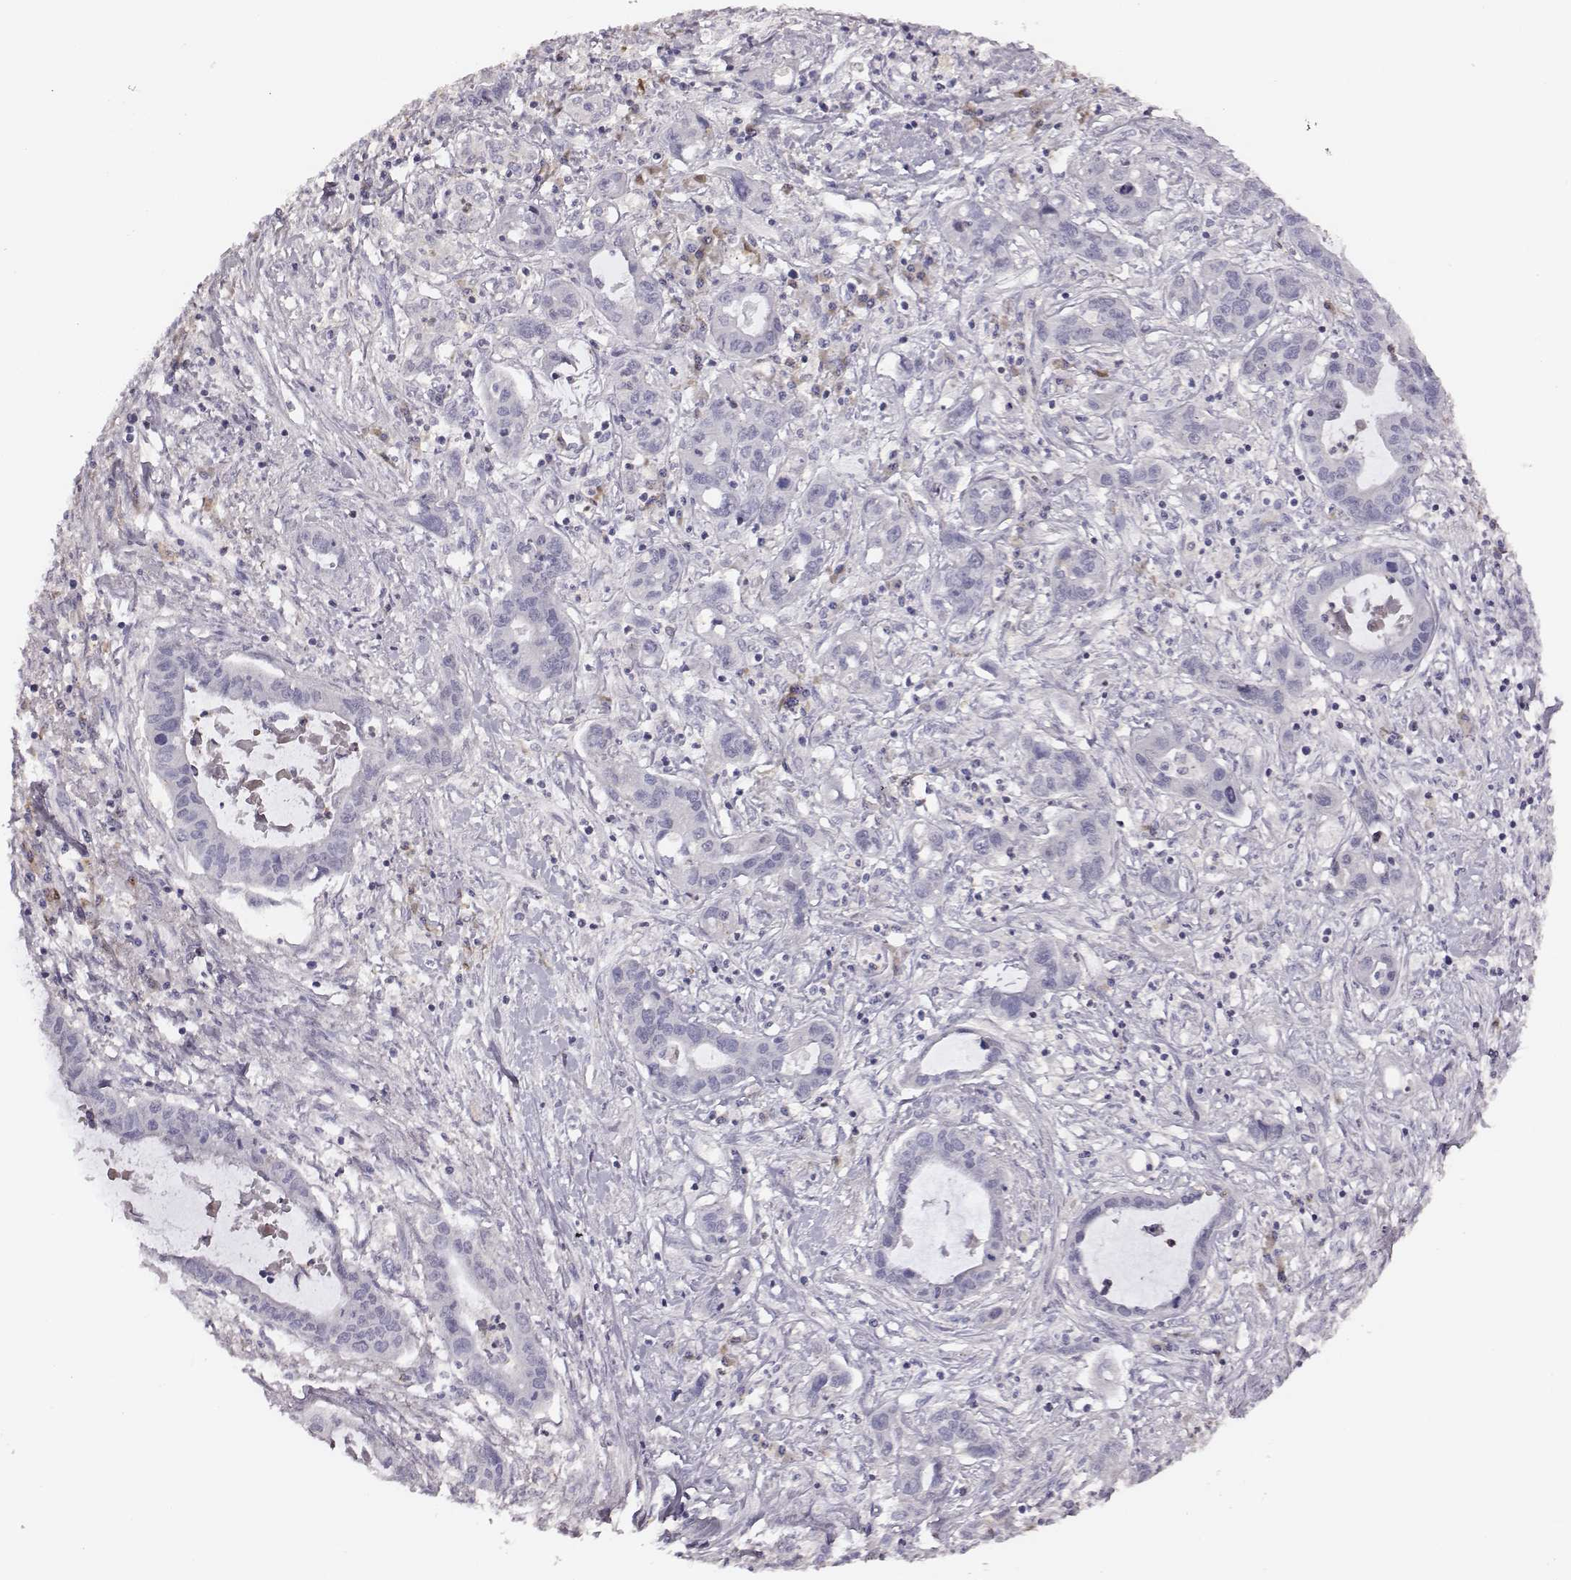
{"staining": {"intensity": "negative", "quantity": "none", "location": "none"}, "tissue": "liver cancer", "cell_type": "Tumor cells", "image_type": "cancer", "snomed": [{"axis": "morphology", "description": "Cholangiocarcinoma"}, {"axis": "topography", "description": "Liver"}], "caption": "The immunohistochemistry image has no significant staining in tumor cells of liver cholangiocarcinoma tissue.", "gene": "SLC22A6", "patient": {"sex": "male", "age": 58}}